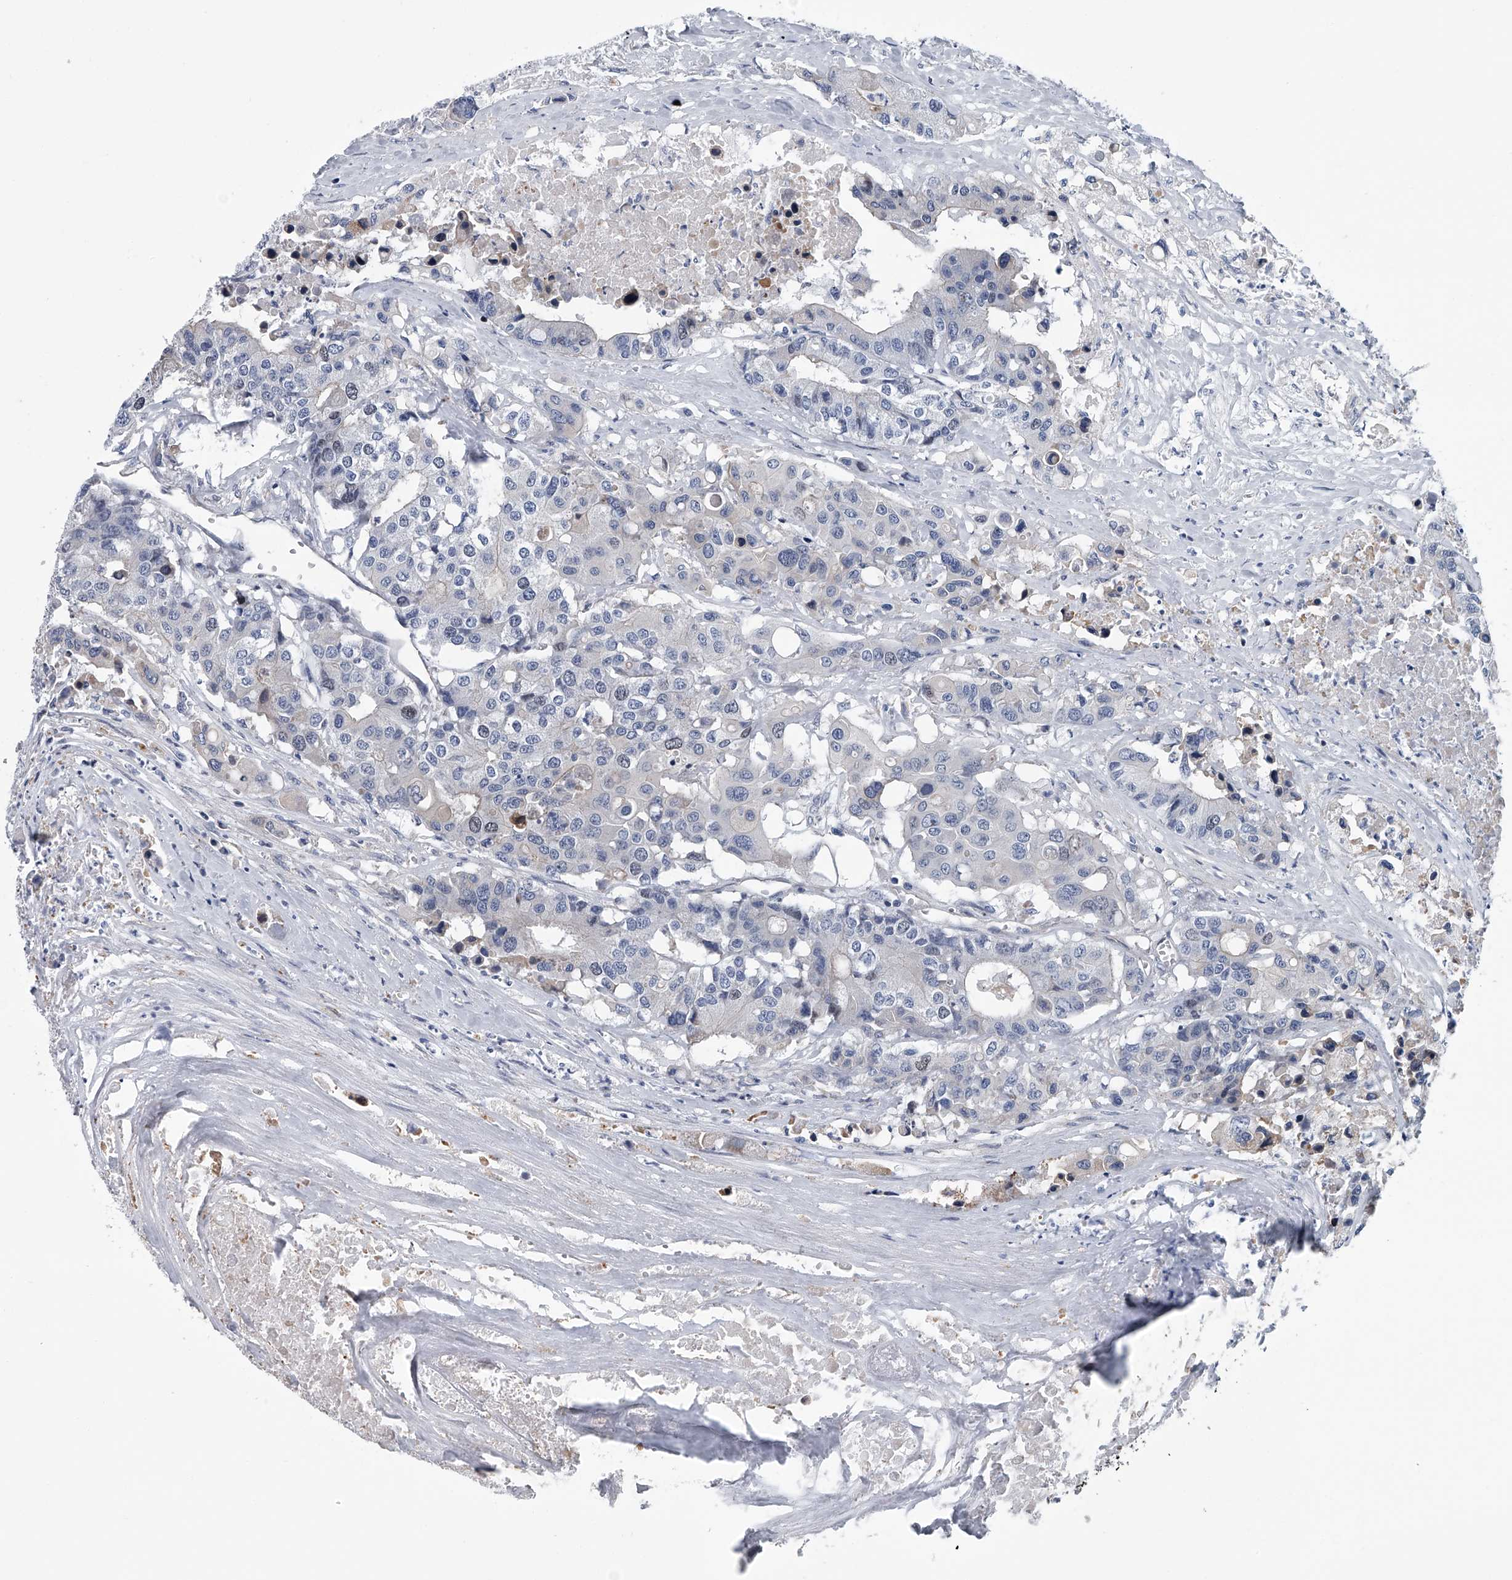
{"staining": {"intensity": "negative", "quantity": "none", "location": "none"}, "tissue": "colorectal cancer", "cell_type": "Tumor cells", "image_type": "cancer", "snomed": [{"axis": "morphology", "description": "Adenocarcinoma, NOS"}, {"axis": "topography", "description": "Colon"}], "caption": "Immunohistochemical staining of adenocarcinoma (colorectal) demonstrates no significant positivity in tumor cells.", "gene": "ABCG1", "patient": {"sex": "male", "age": 77}}